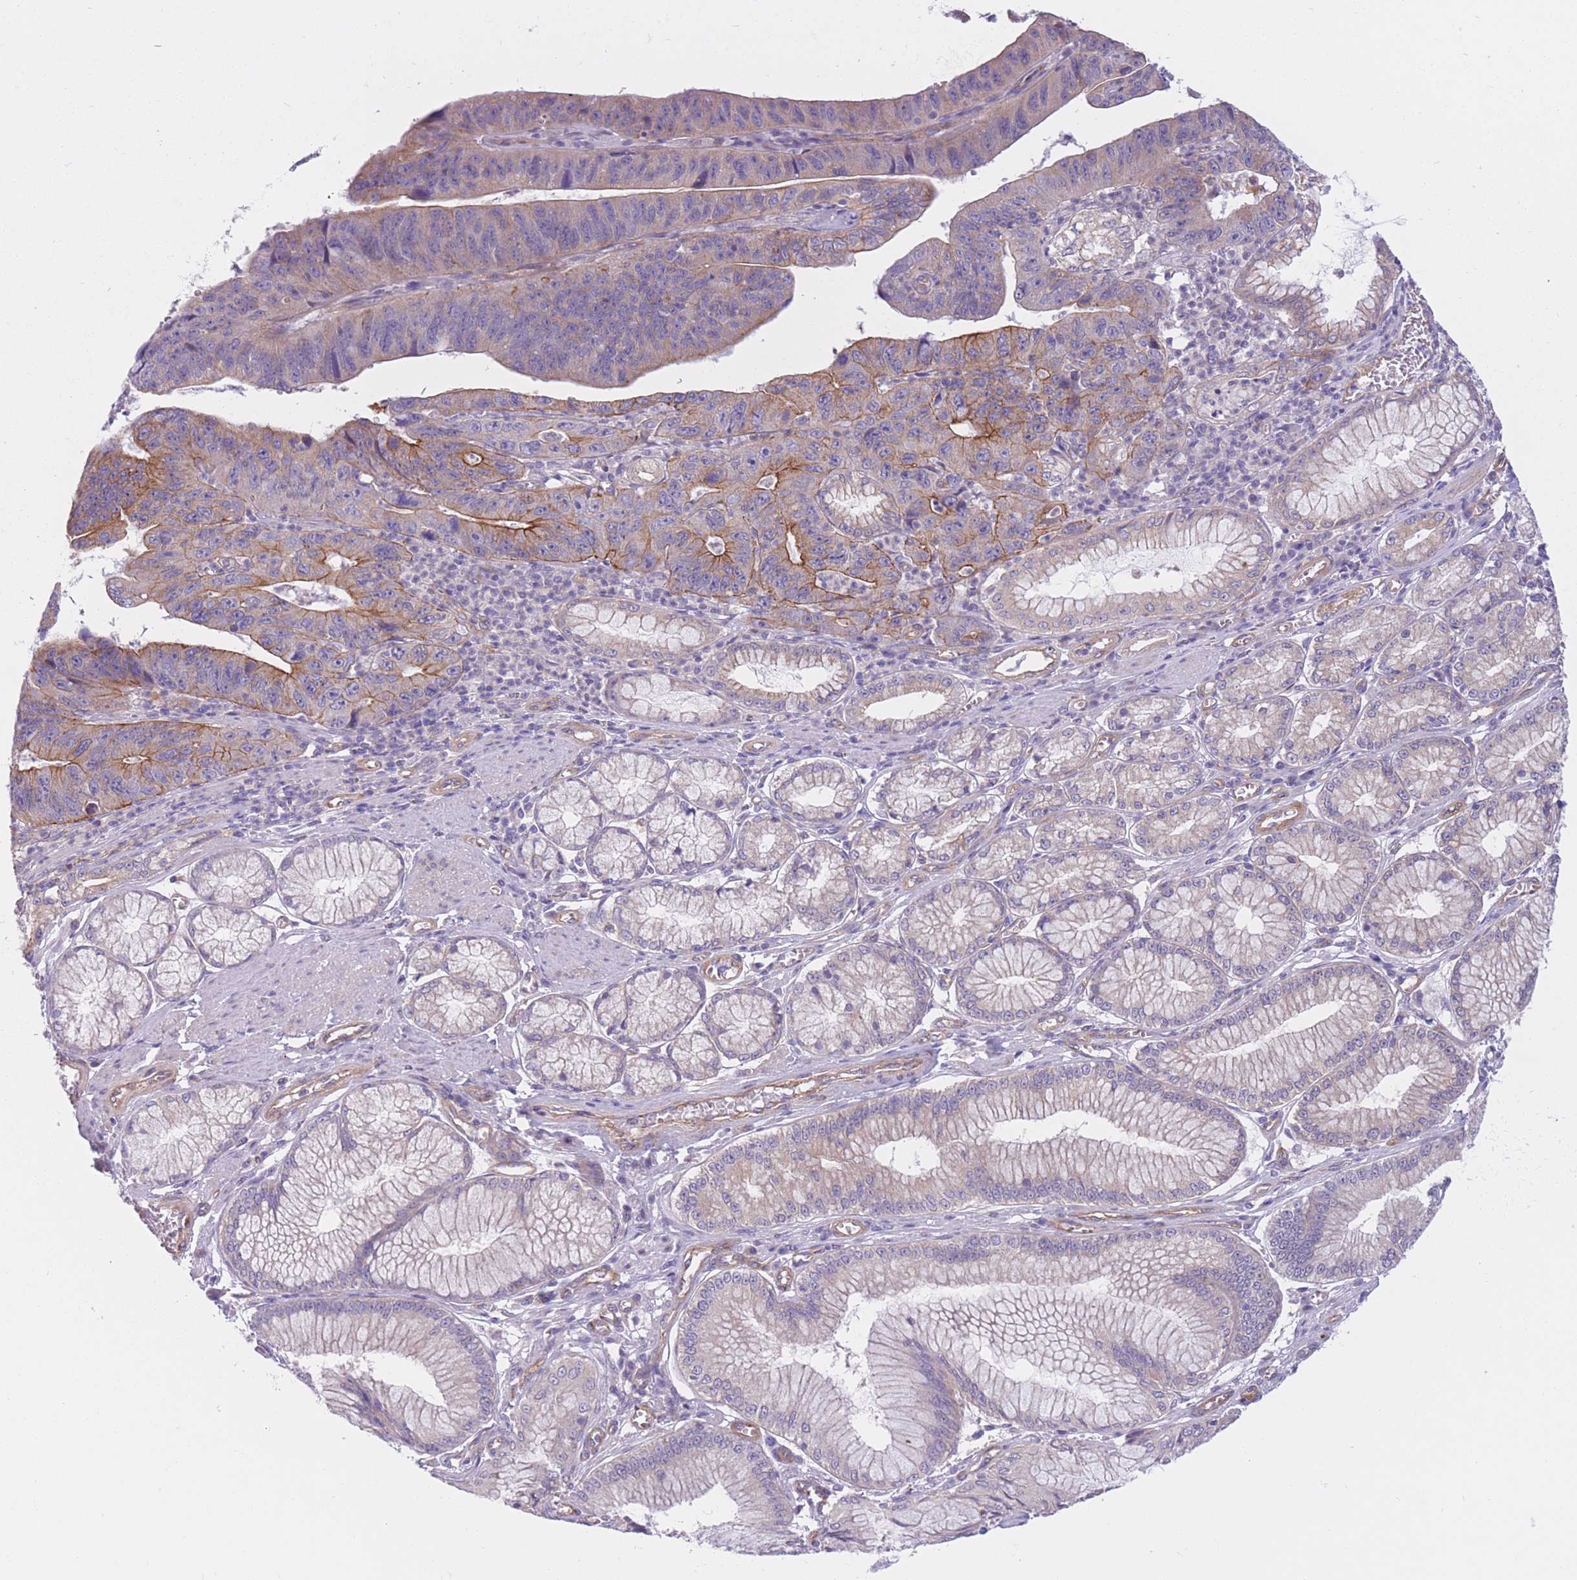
{"staining": {"intensity": "moderate", "quantity": "<25%", "location": "cytoplasmic/membranous"}, "tissue": "stomach cancer", "cell_type": "Tumor cells", "image_type": "cancer", "snomed": [{"axis": "morphology", "description": "Adenocarcinoma, NOS"}, {"axis": "topography", "description": "Stomach"}], "caption": "Protein expression analysis of stomach cancer (adenocarcinoma) demonstrates moderate cytoplasmic/membranous positivity in approximately <25% of tumor cells.", "gene": "SERPINB3", "patient": {"sex": "male", "age": 59}}